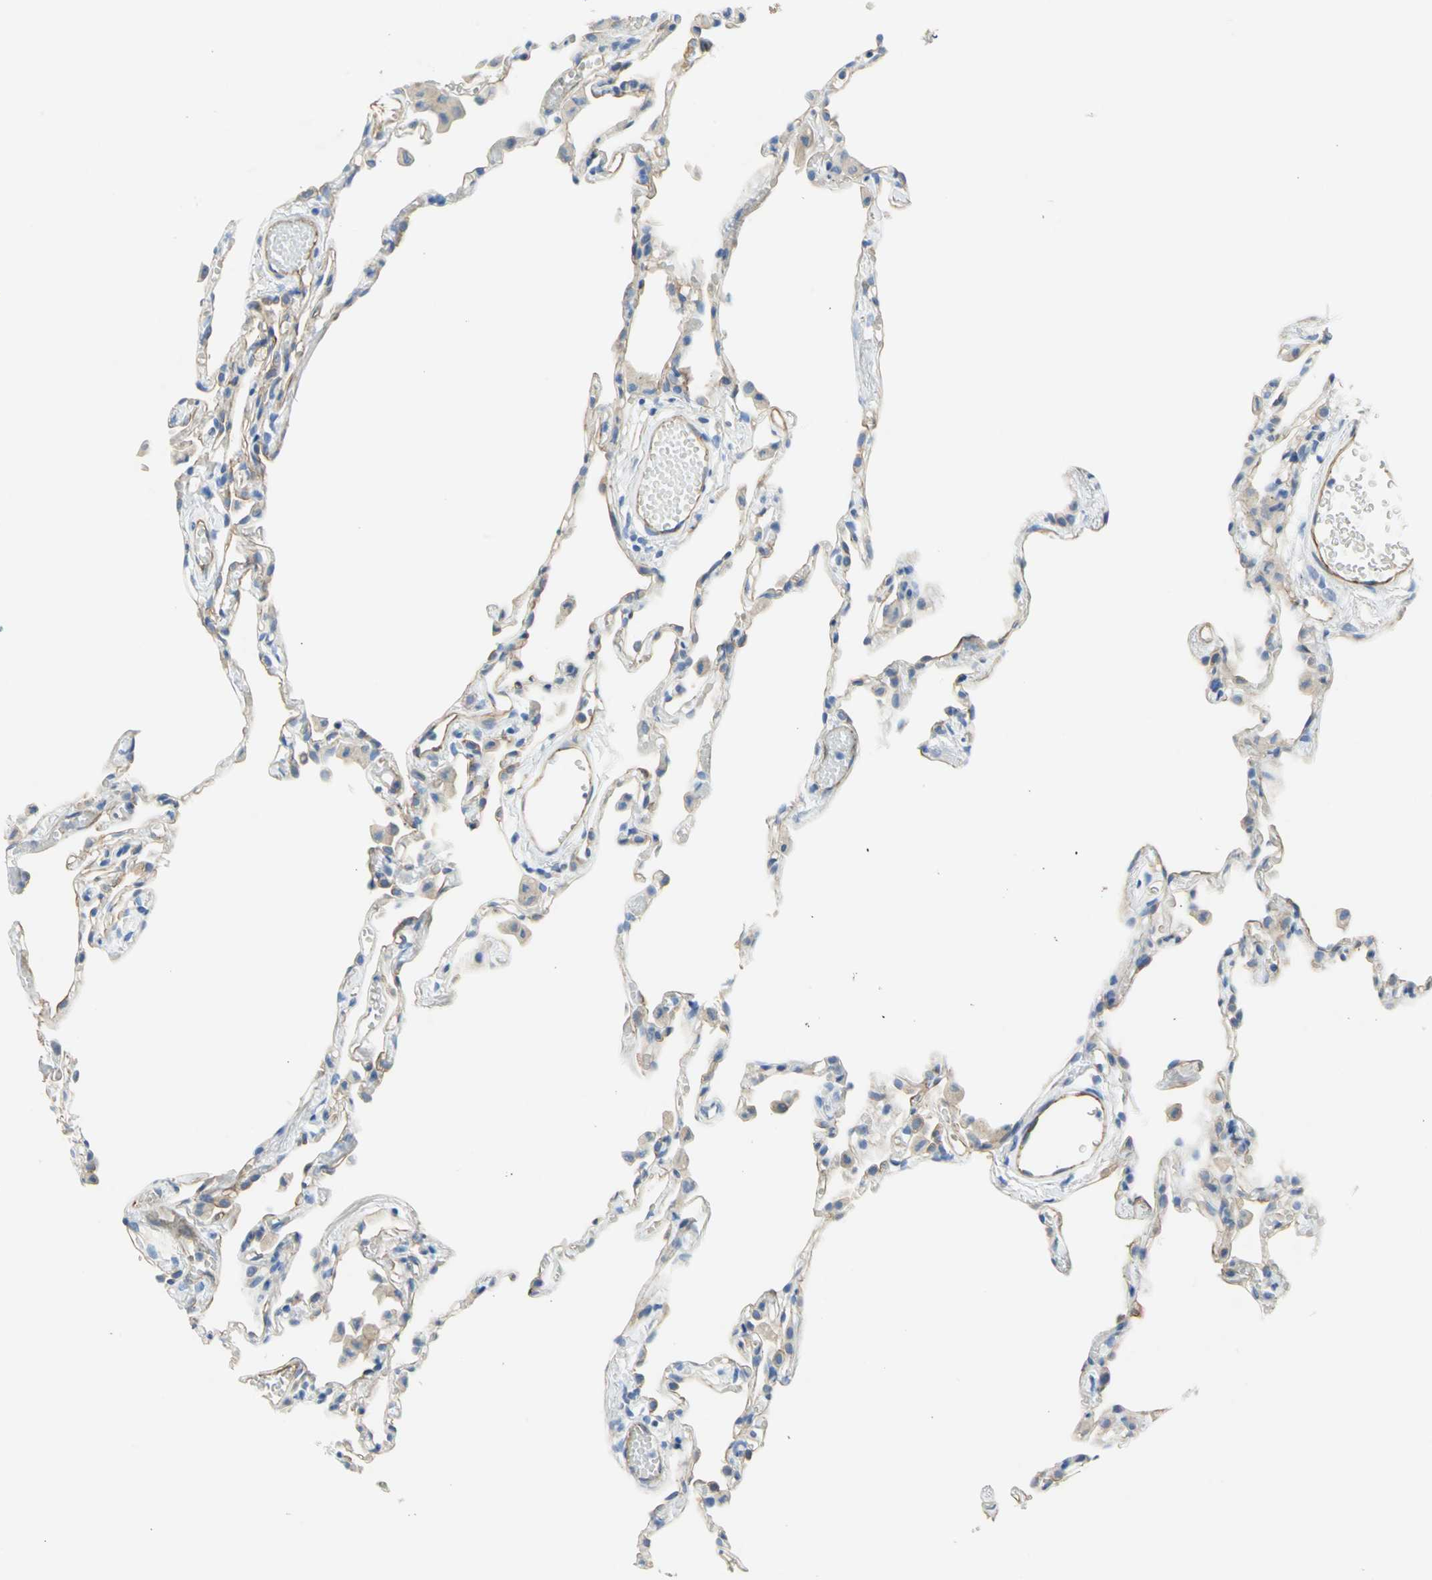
{"staining": {"intensity": "weak", "quantity": "25%-75%", "location": "cytoplasmic/membranous"}, "tissue": "lung", "cell_type": "Alveolar cells", "image_type": "normal", "snomed": [{"axis": "morphology", "description": "Normal tissue, NOS"}, {"axis": "topography", "description": "Lung"}], "caption": "An immunohistochemistry histopathology image of normal tissue is shown. Protein staining in brown labels weak cytoplasmic/membranous positivity in lung within alveolar cells.", "gene": "FLNB", "patient": {"sex": "female", "age": 49}}